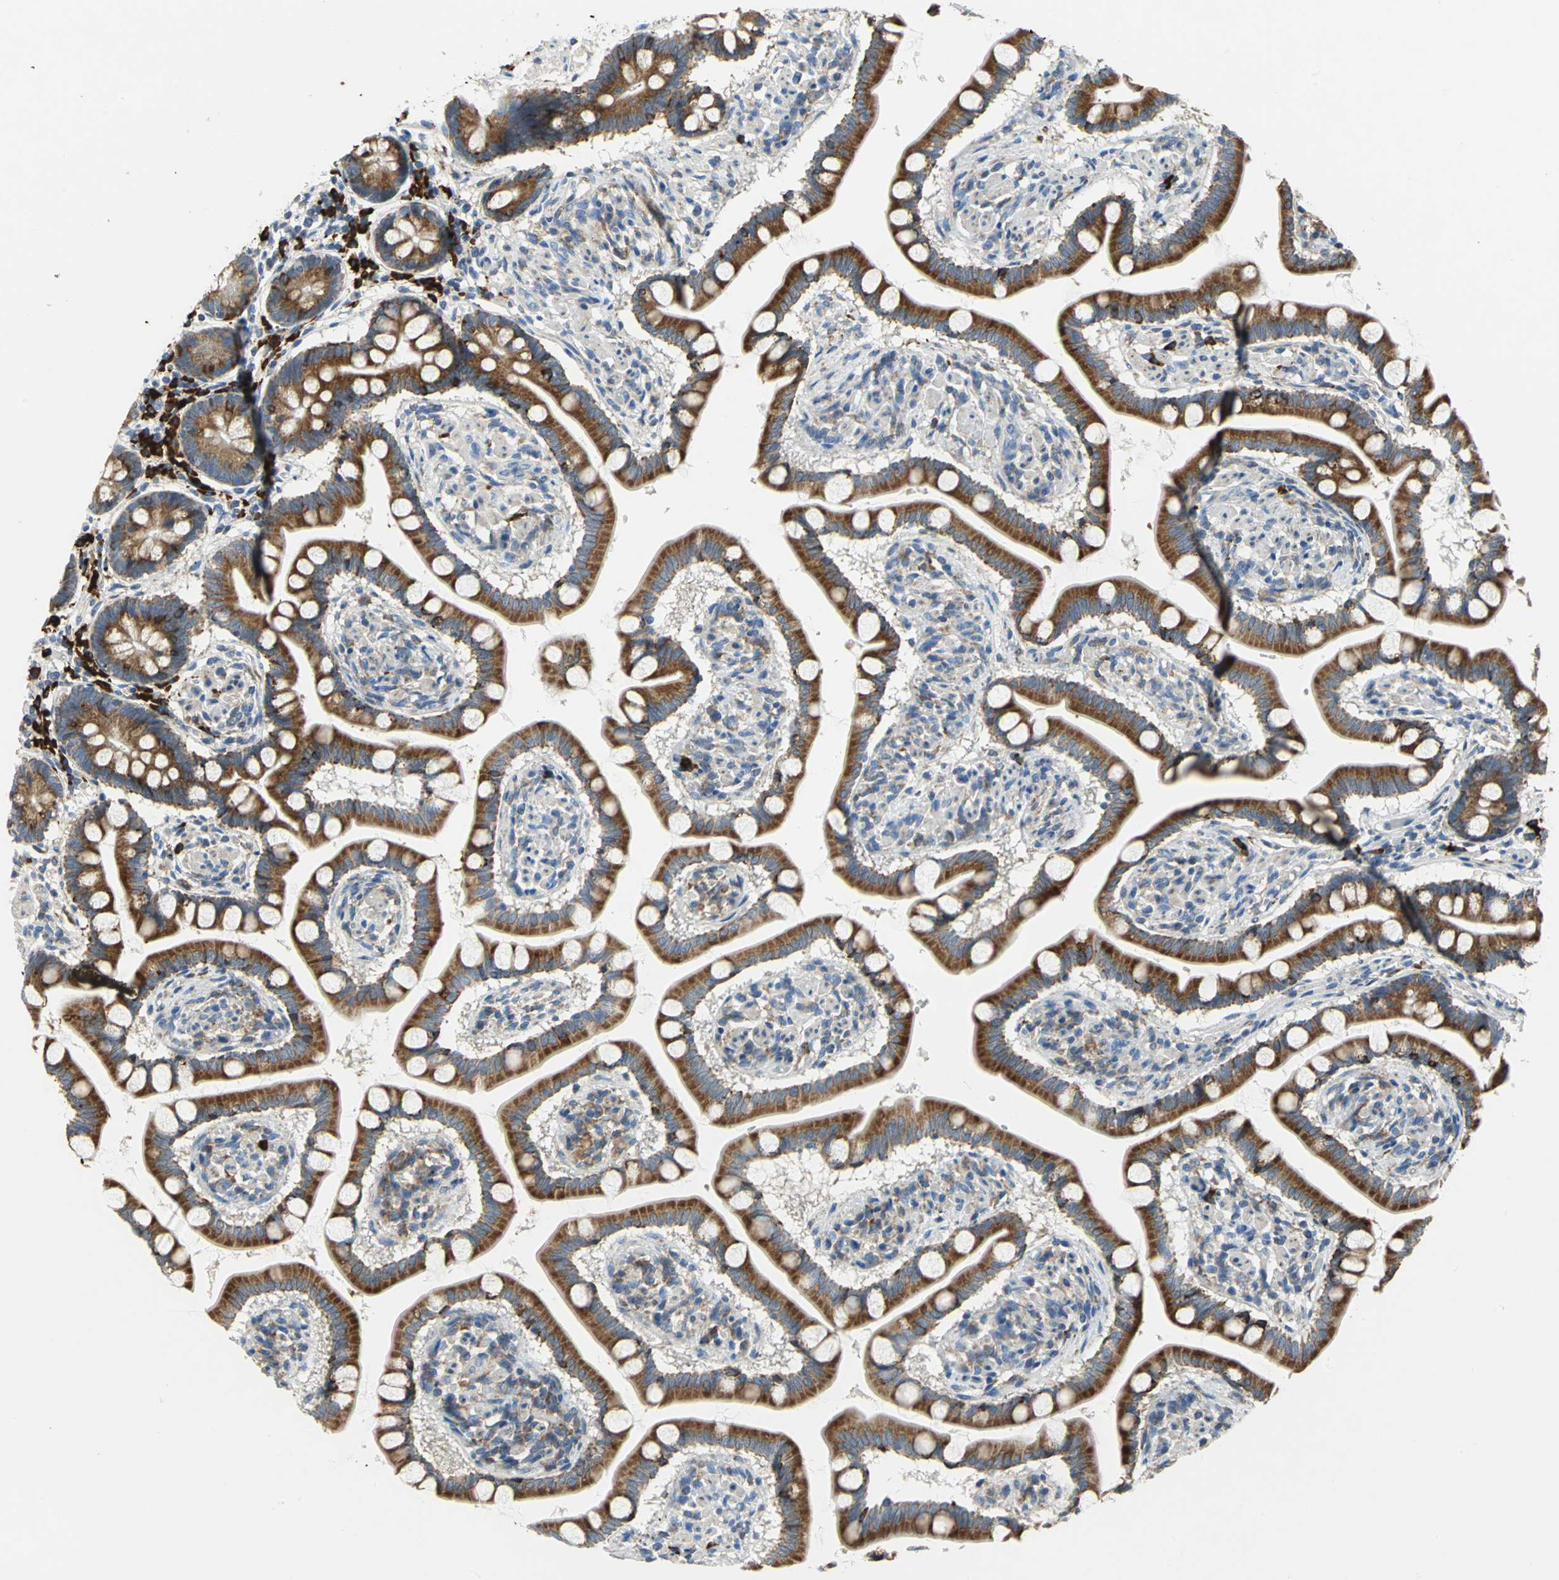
{"staining": {"intensity": "strong", "quantity": ">75%", "location": "cytoplasmic/membranous"}, "tissue": "small intestine", "cell_type": "Glandular cells", "image_type": "normal", "snomed": [{"axis": "morphology", "description": "Normal tissue, NOS"}, {"axis": "topography", "description": "Small intestine"}], "caption": "Small intestine stained with DAB (3,3'-diaminobenzidine) immunohistochemistry (IHC) shows high levels of strong cytoplasmic/membranous expression in approximately >75% of glandular cells.", "gene": "TULP4", "patient": {"sex": "male", "age": 41}}